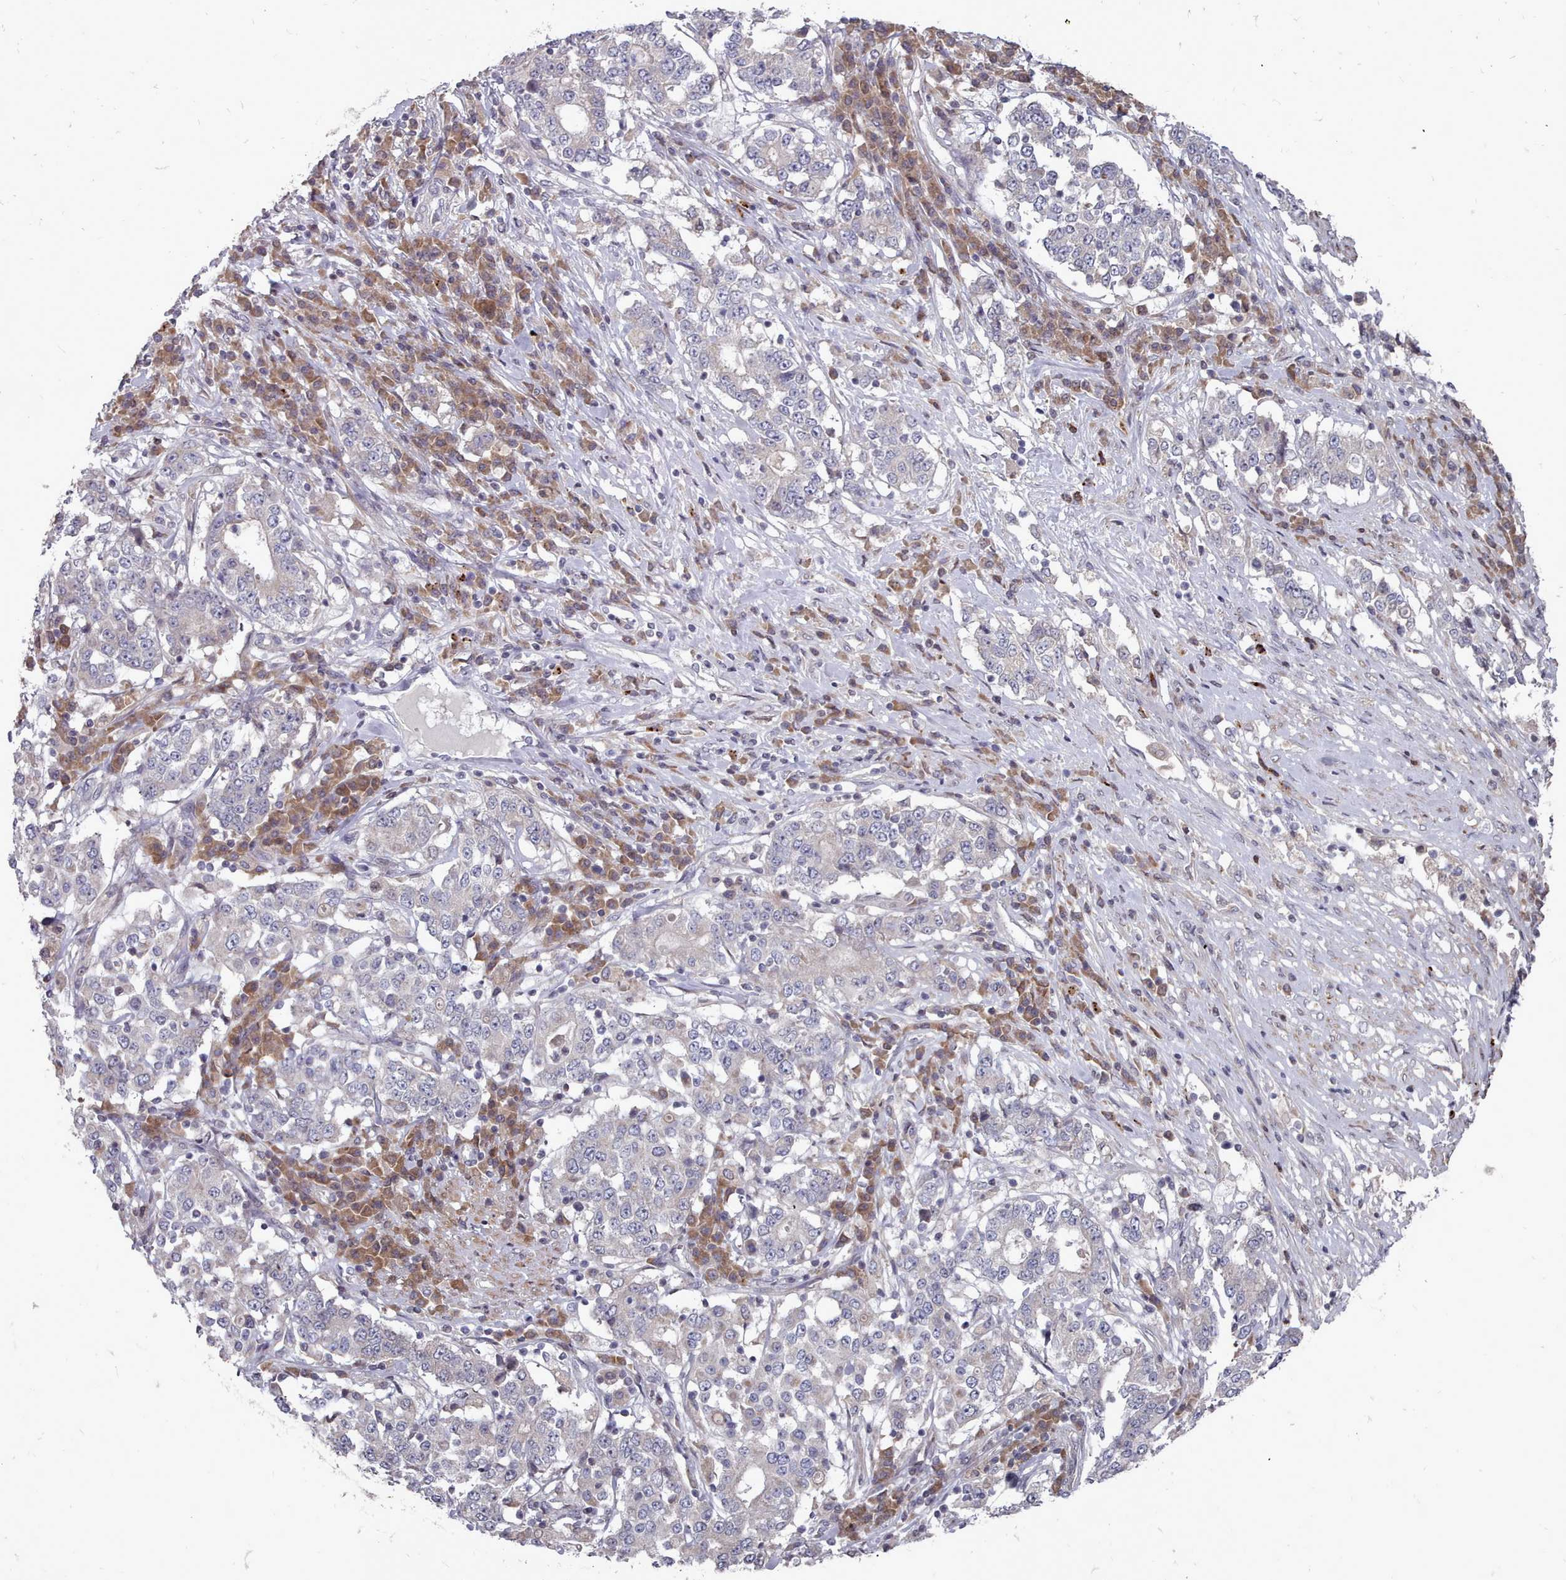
{"staining": {"intensity": "negative", "quantity": "none", "location": "none"}, "tissue": "stomach cancer", "cell_type": "Tumor cells", "image_type": "cancer", "snomed": [{"axis": "morphology", "description": "Adenocarcinoma, NOS"}, {"axis": "topography", "description": "Stomach"}], "caption": "A high-resolution micrograph shows immunohistochemistry staining of adenocarcinoma (stomach), which demonstrates no significant staining in tumor cells.", "gene": "ACKR3", "patient": {"sex": "male", "age": 59}}